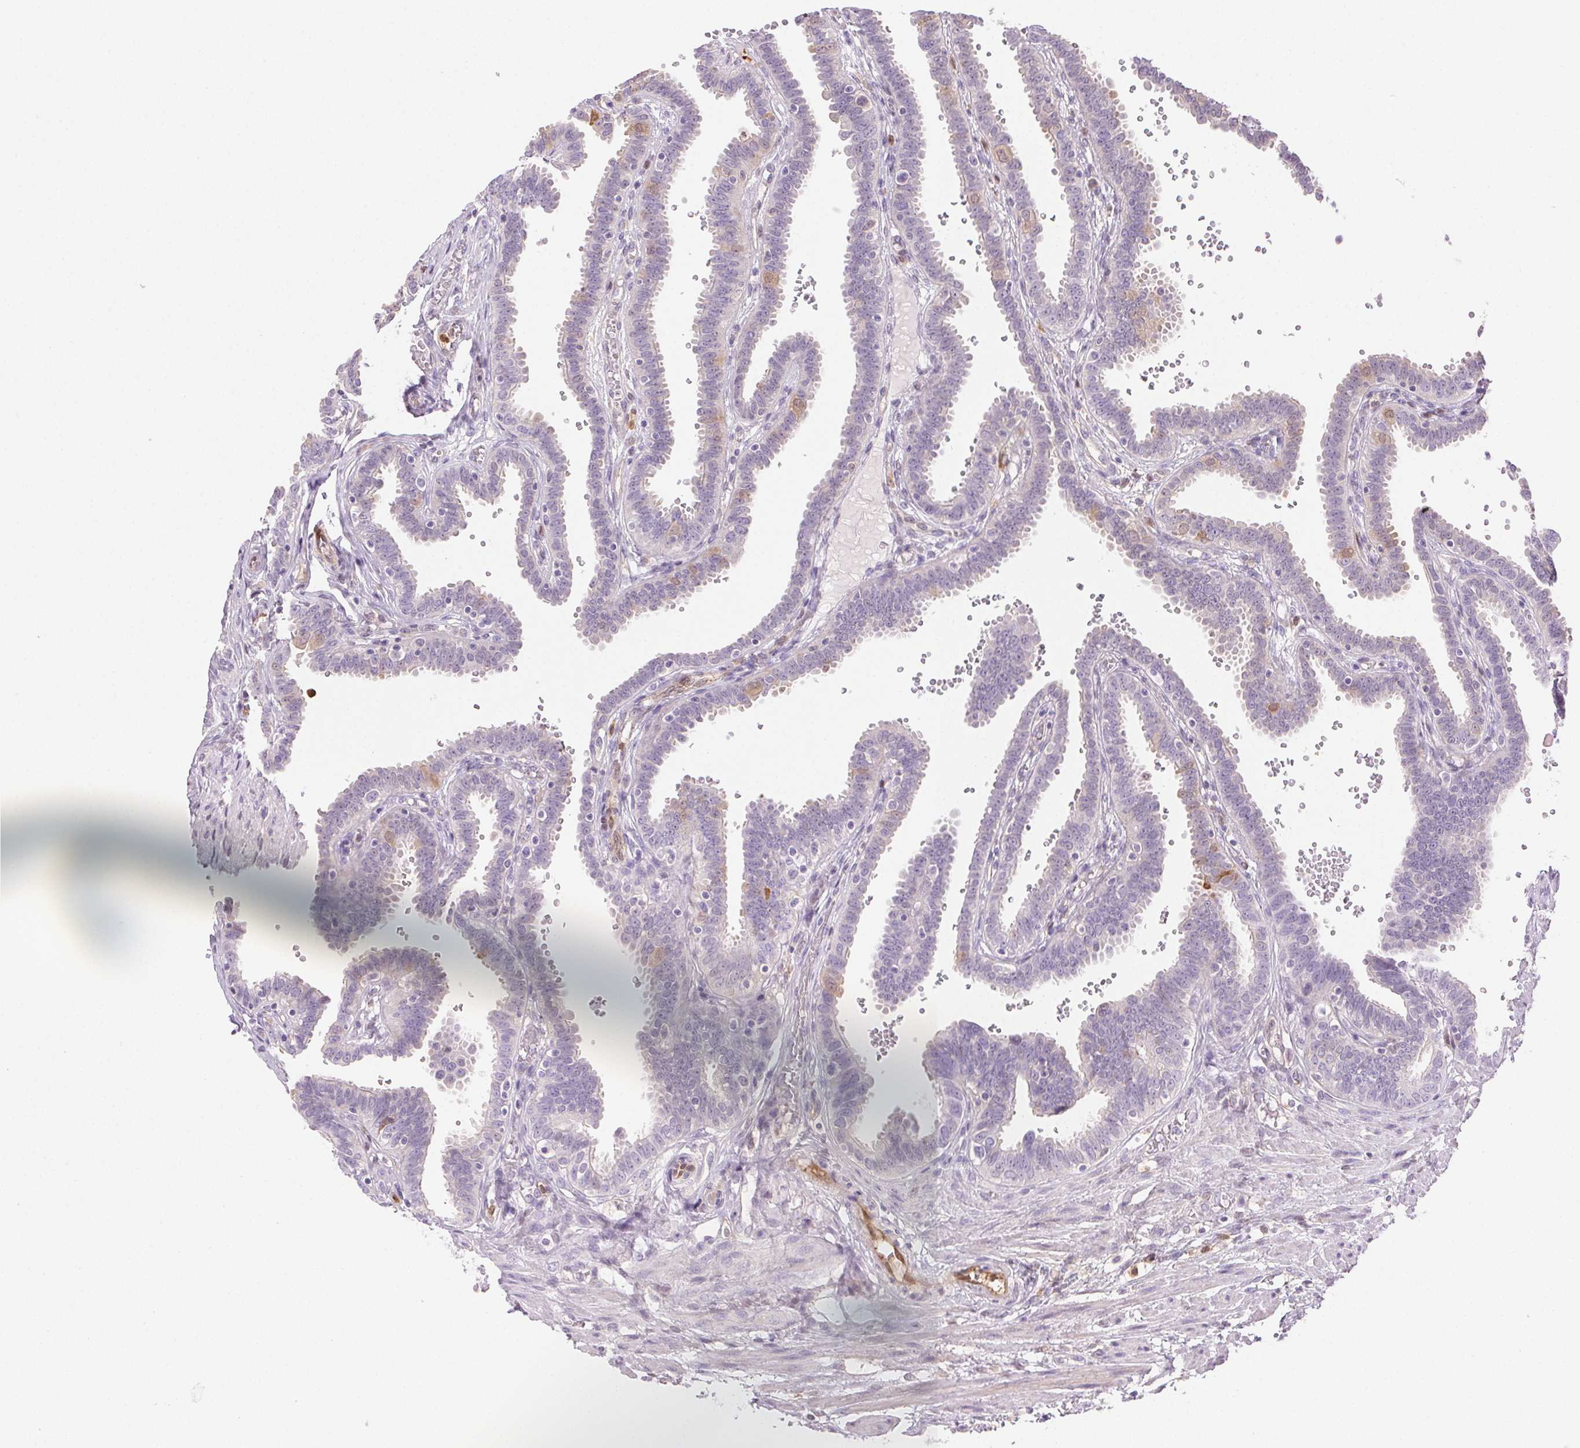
{"staining": {"intensity": "negative", "quantity": "none", "location": "none"}, "tissue": "fallopian tube", "cell_type": "Glandular cells", "image_type": "normal", "snomed": [{"axis": "morphology", "description": "Normal tissue, NOS"}, {"axis": "topography", "description": "Fallopian tube"}], "caption": "This micrograph is of benign fallopian tube stained with immunohistochemistry to label a protein in brown with the nuclei are counter-stained blue. There is no positivity in glandular cells. (Immunohistochemistry (ihc), brightfield microscopy, high magnification).", "gene": "TMEM45A", "patient": {"sex": "female", "age": 37}}